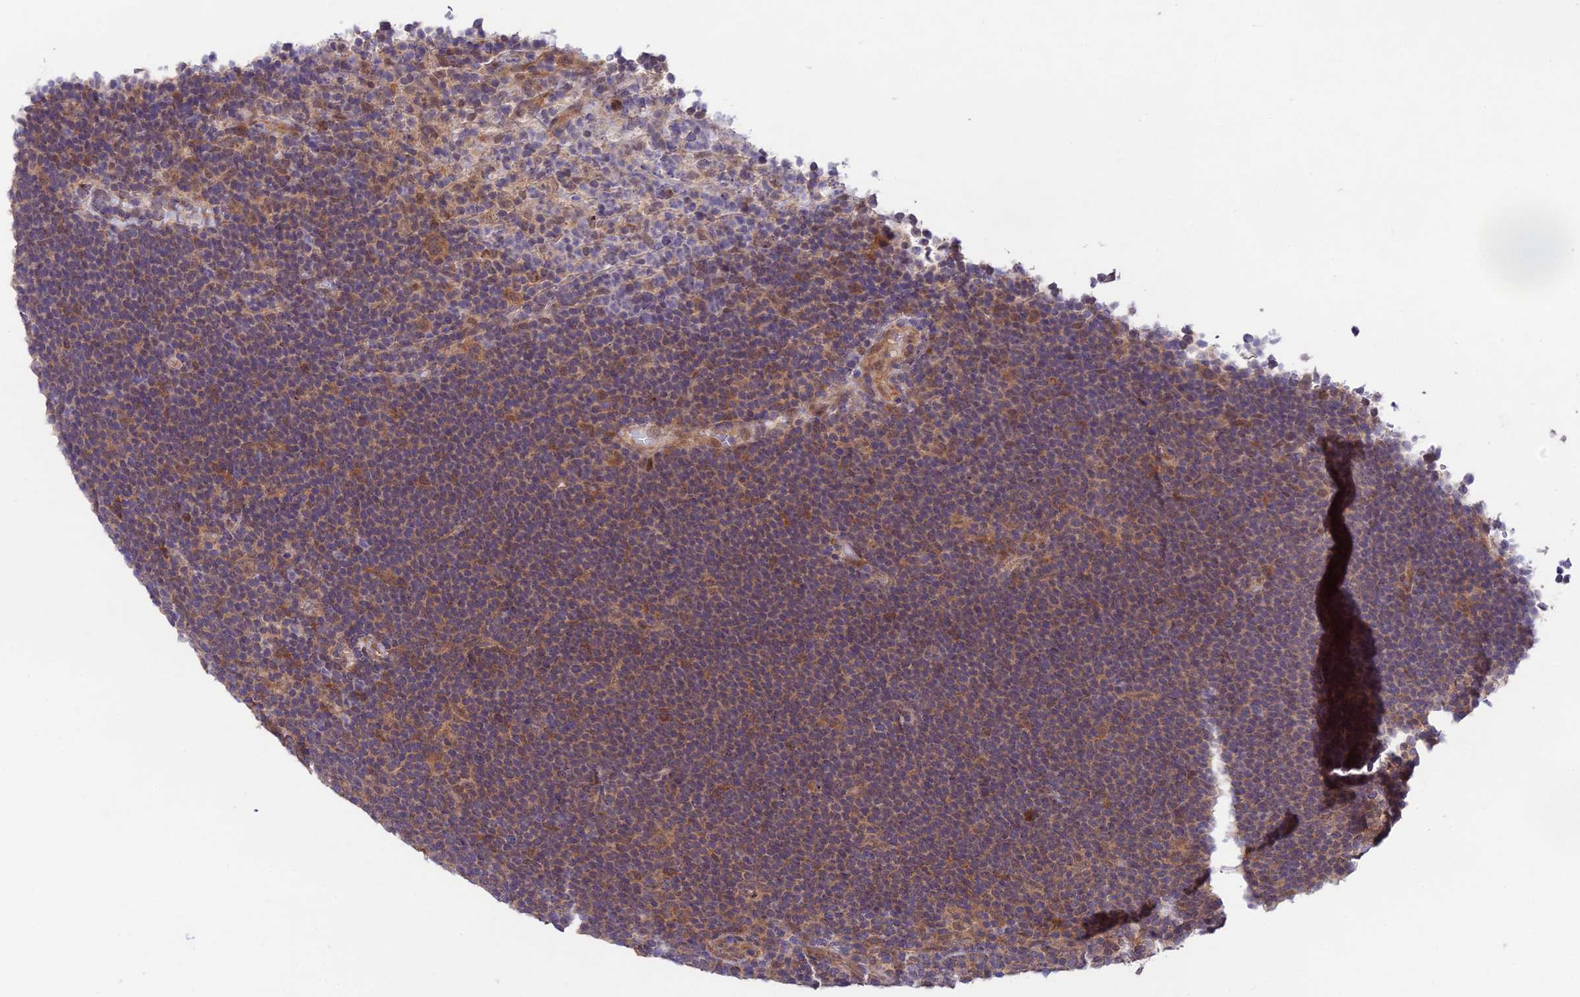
{"staining": {"intensity": "weak", "quantity": "<25%", "location": "cytoplasmic/membranous"}, "tissue": "lymphoma", "cell_type": "Tumor cells", "image_type": "cancer", "snomed": [{"axis": "morphology", "description": "Hodgkin's disease, NOS"}, {"axis": "topography", "description": "Lymph node"}], "caption": "This histopathology image is of lymphoma stained with immunohistochemistry (IHC) to label a protein in brown with the nuclei are counter-stained blue. There is no positivity in tumor cells. (Immunohistochemistry (ihc), brightfield microscopy, high magnification).", "gene": "TRIM40", "patient": {"sex": "female", "age": 57}}